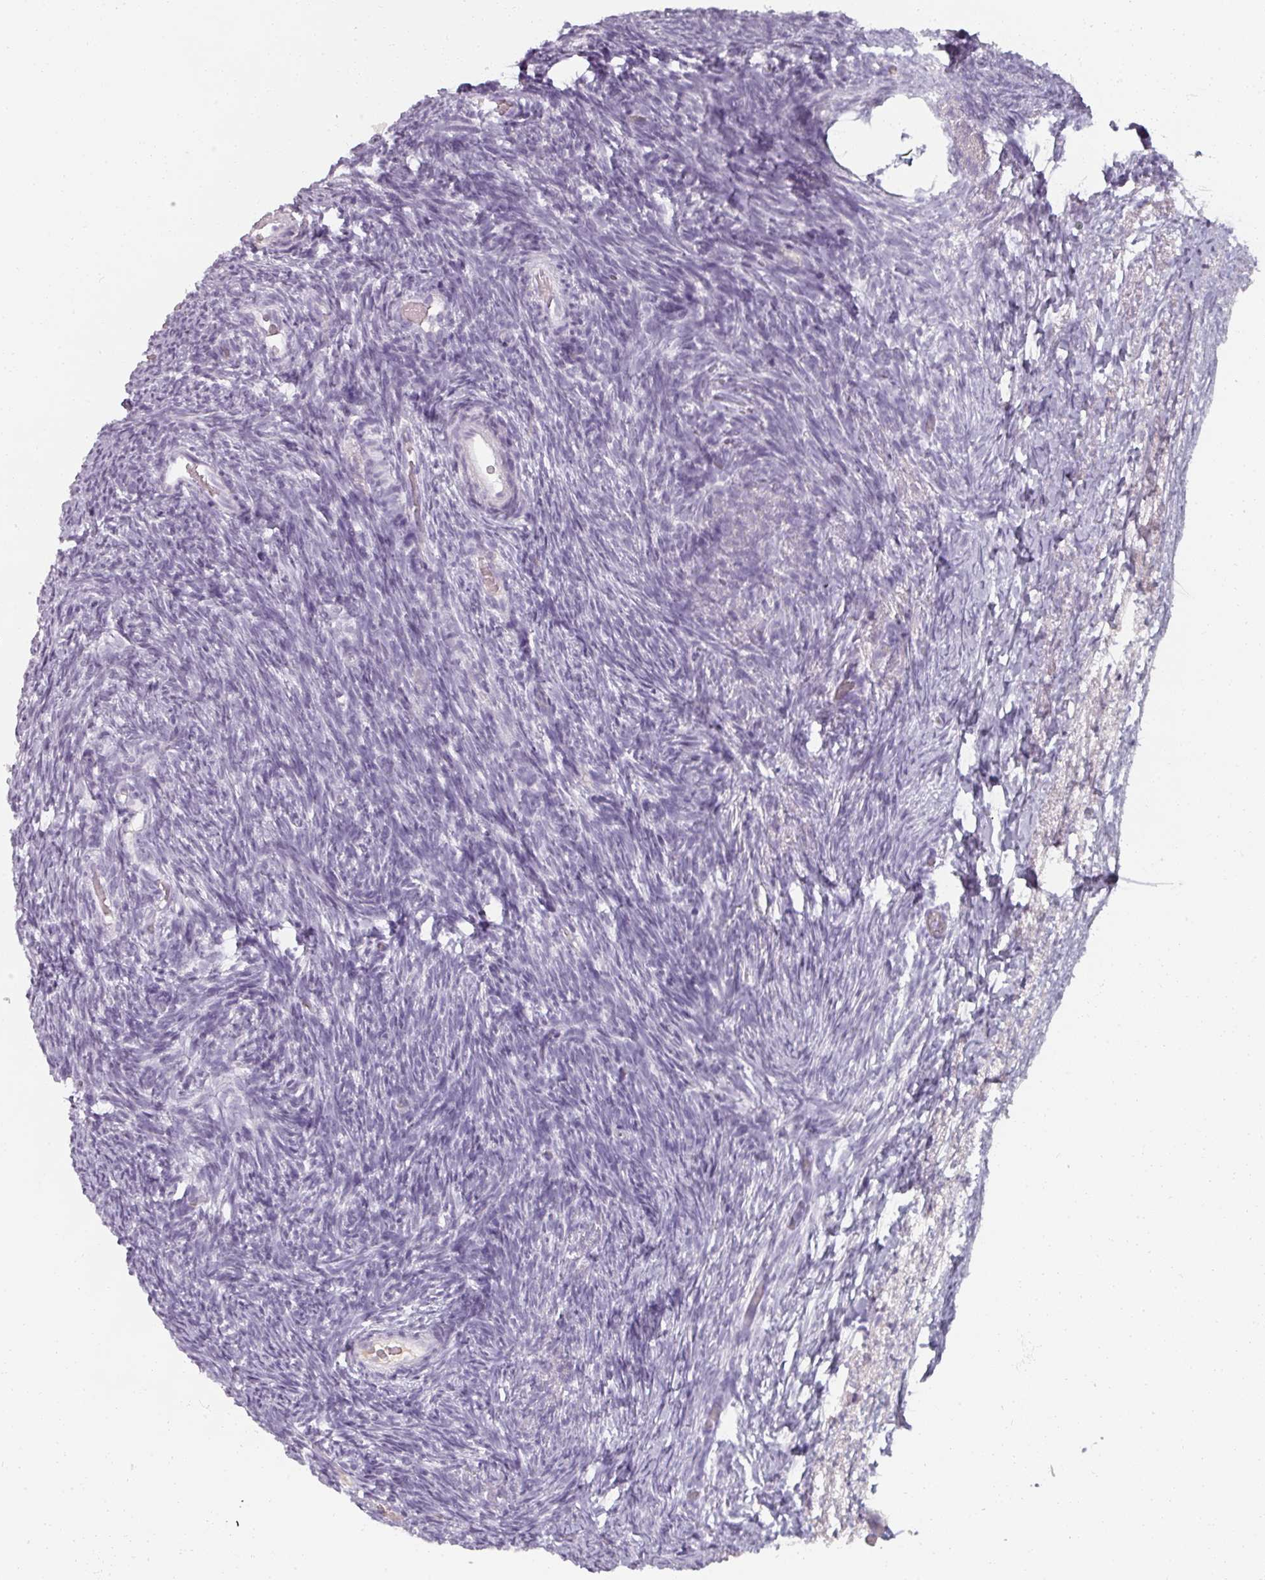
{"staining": {"intensity": "negative", "quantity": "none", "location": "none"}, "tissue": "ovary", "cell_type": "Follicle cells", "image_type": "normal", "snomed": [{"axis": "morphology", "description": "Normal tissue, NOS"}, {"axis": "topography", "description": "Ovary"}], "caption": "Follicle cells are negative for protein expression in benign human ovary. (DAB immunohistochemistry visualized using brightfield microscopy, high magnification).", "gene": "REG3A", "patient": {"sex": "female", "age": 39}}